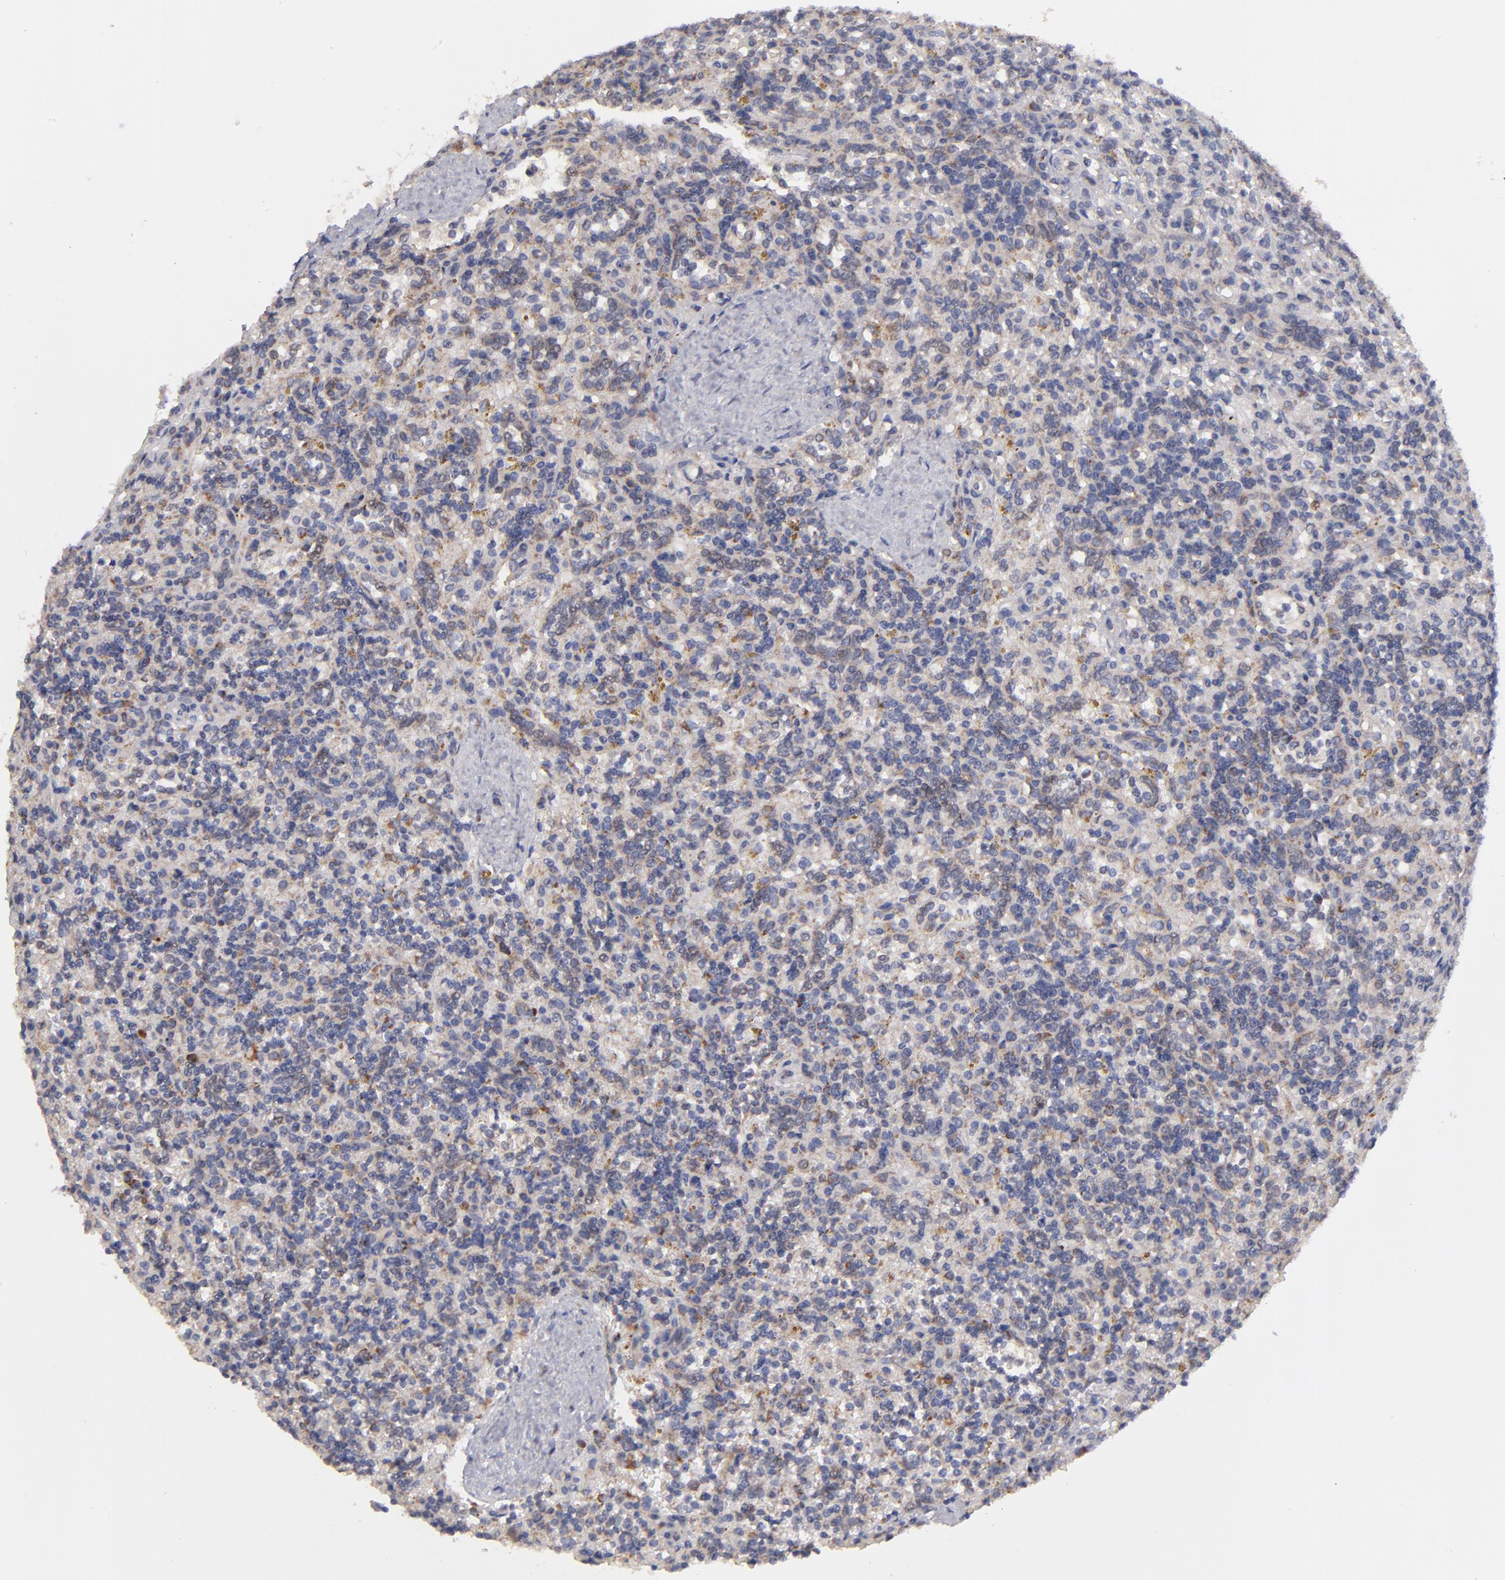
{"staining": {"intensity": "moderate", "quantity": "<25%", "location": "cytoplasmic/membranous"}, "tissue": "lymphoma", "cell_type": "Tumor cells", "image_type": "cancer", "snomed": [{"axis": "morphology", "description": "Malignant lymphoma, non-Hodgkin's type, Low grade"}, {"axis": "topography", "description": "Spleen"}], "caption": "High-power microscopy captured an immunohistochemistry image of lymphoma, revealing moderate cytoplasmic/membranous staining in approximately <25% of tumor cells.", "gene": "HCCS", "patient": {"sex": "male", "age": 67}}